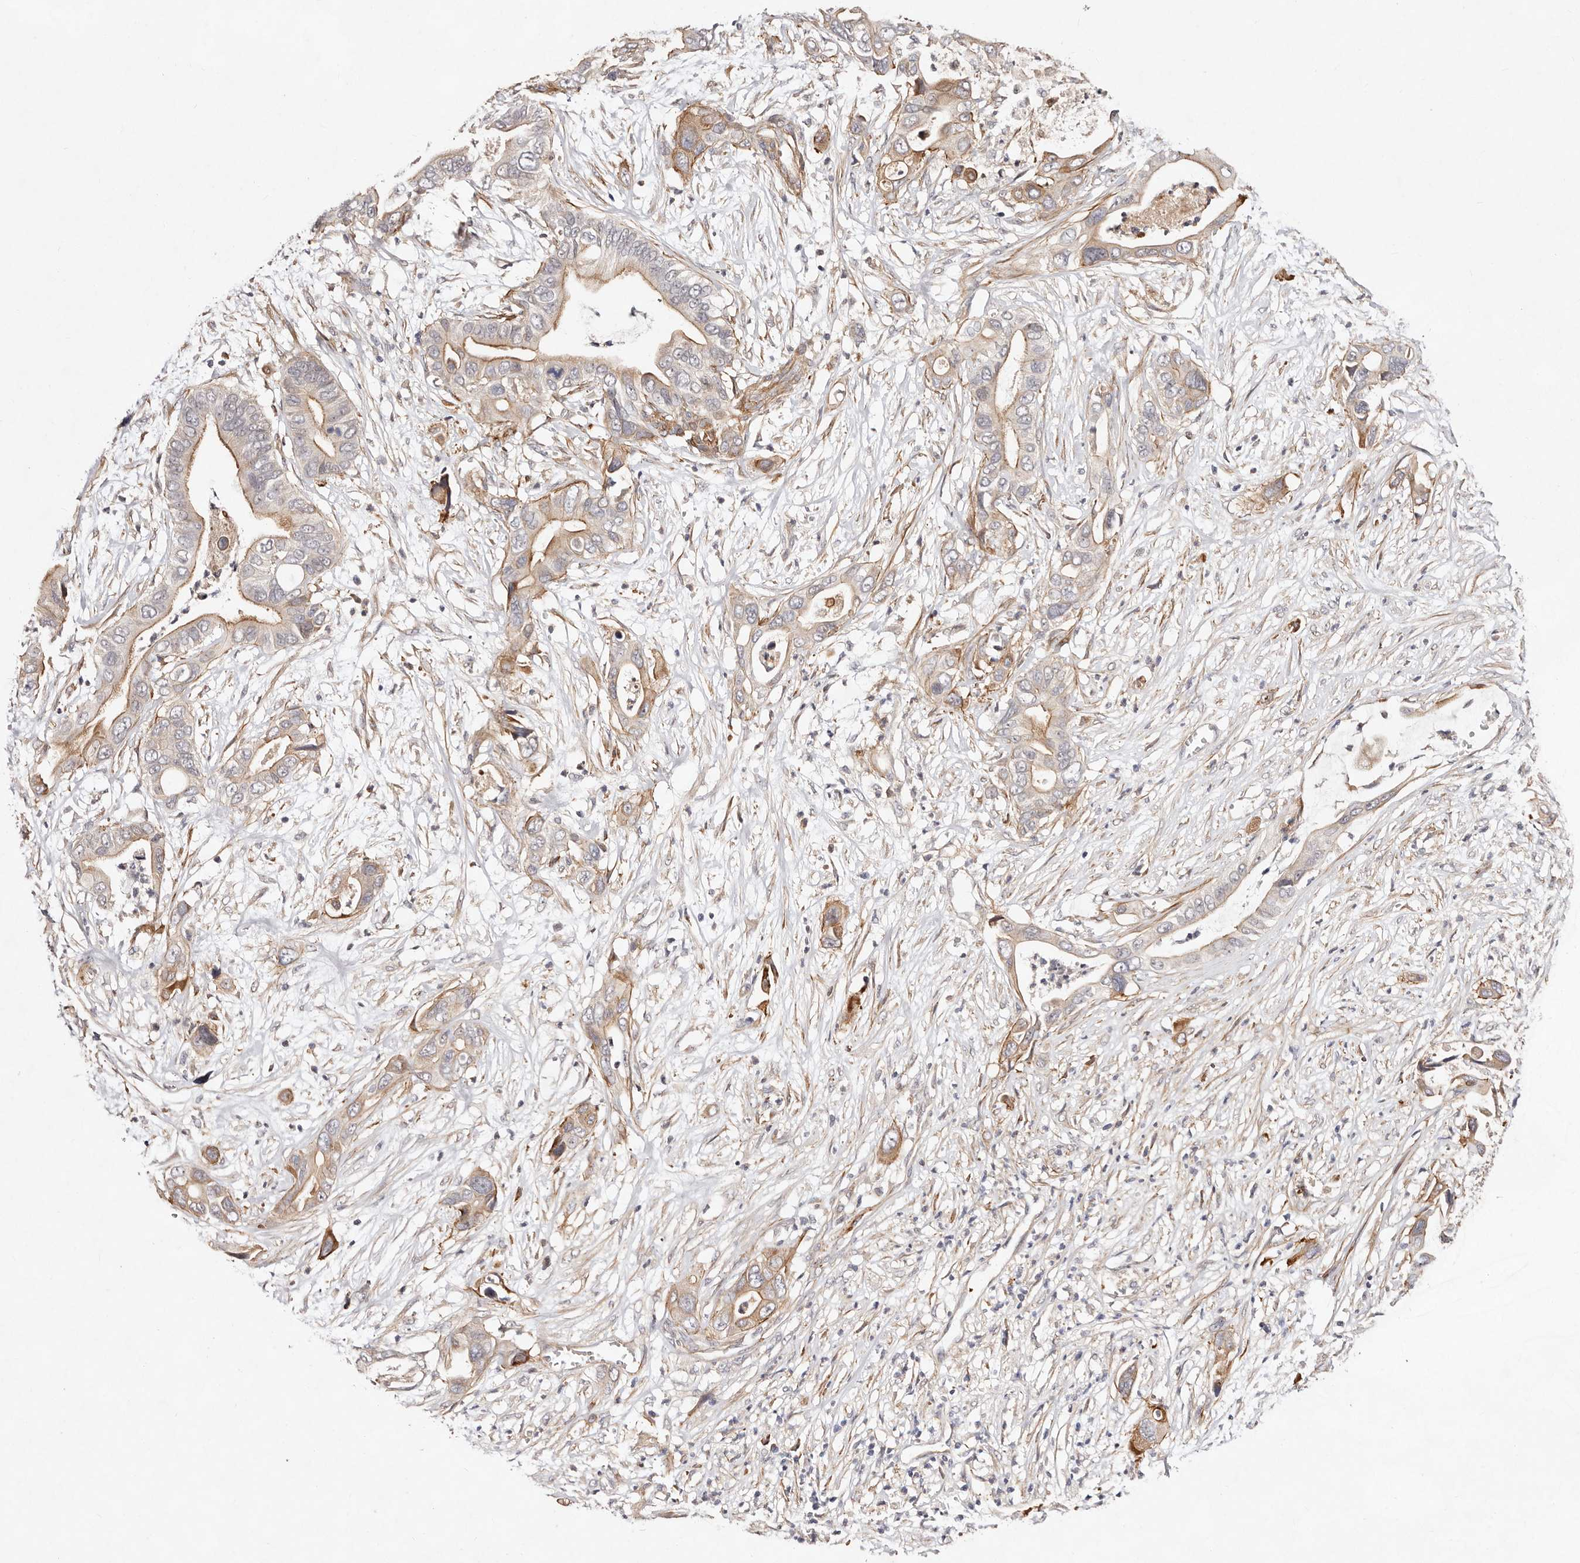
{"staining": {"intensity": "moderate", "quantity": "25%-75%", "location": "cytoplasmic/membranous"}, "tissue": "pancreatic cancer", "cell_type": "Tumor cells", "image_type": "cancer", "snomed": [{"axis": "morphology", "description": "Adenocarcinoma, NOS"}, {"axis": "topography", "description": "Pancreas"}], "caption": "Immunohistochemistry image of pancreatic cancer stained for a protein (brown), which displays medium levels of moderate cytoplasmic/membranous positivity in about 25%-75% of tumor cells.", "gene": "MTMR11", "patient": {"sex": "male", "age": 66}}